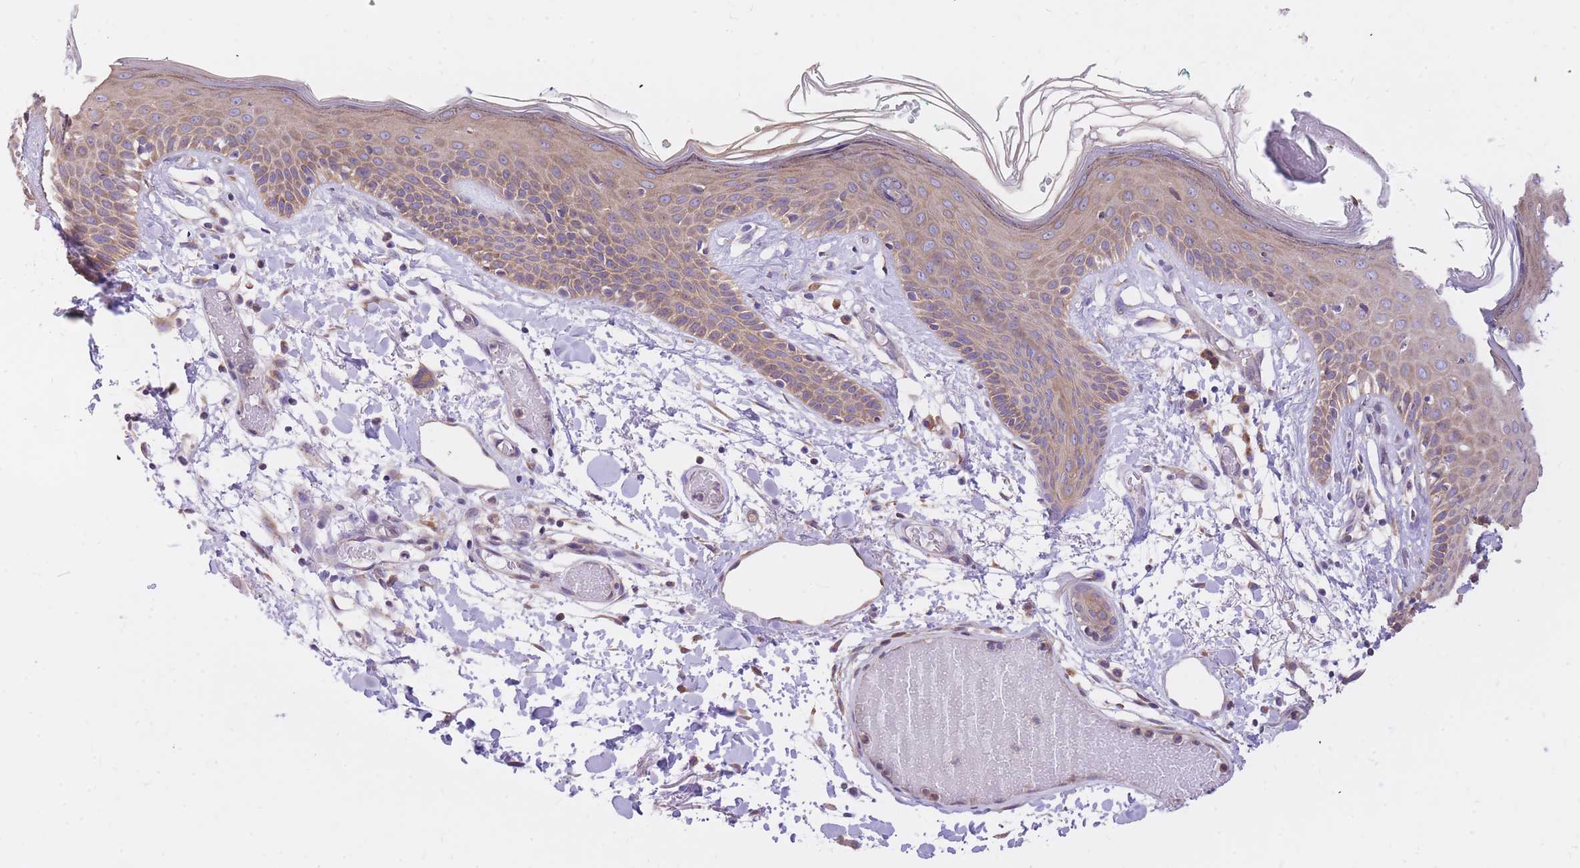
{"staining": {"intensity": "negative", "quantity": "none", "location": "none"}, "tissue": "skin", "cell_type": "Fibroblasts", "image_type": "normal", "snomed": [{"axis": "morphology", "description": "Normal tissue, NOS"}, {"axis": "topography", "description": "Skin"}], "caption": "An immunohistochemistry image of normal skin is shown. There is no staining in fibroblasts of skin.", "gene": "GBP7", "patient": {"sex": "male", "age": 79}}